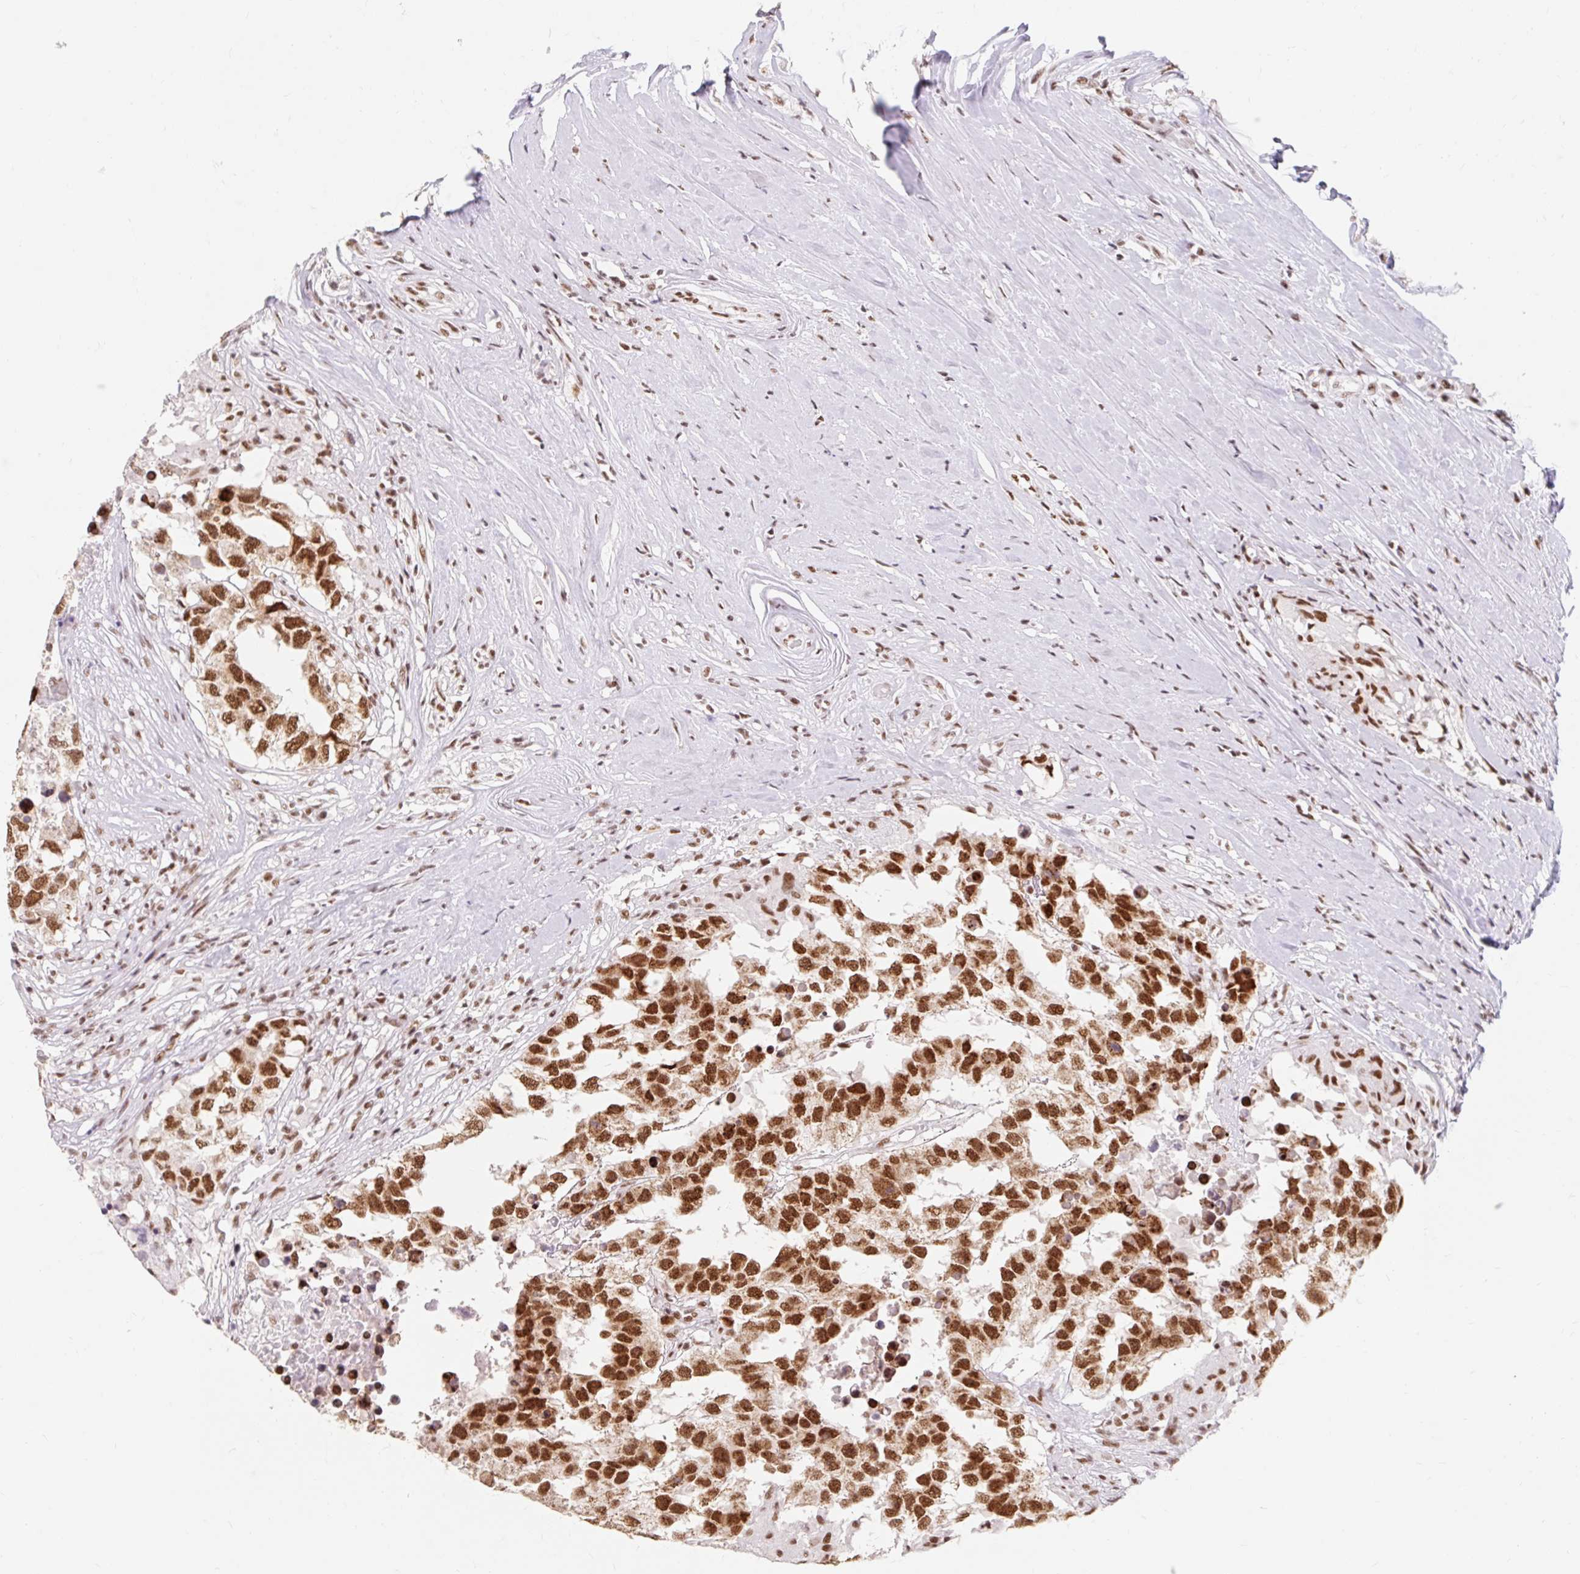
{"staining": {"intensity": "strong", "quantity": ">75%", "location": "nuclear"}, "tissue": "testis cancer", "cell_type": "Tumor cells", "image_type": "cancer", "snomed": [{"axis": "morphology", "description": "Carcinoma, Embryonal, NOS"}, {"axis": "topography", "description": "Testis"}], "caption": "Human testis cancer stained for a protein (brown) exhibits strong nuclear positive staining in approximately >75% of tumor cells.", "gene": "SRSF10", "patient": {"sex": "male", "age": 83}}